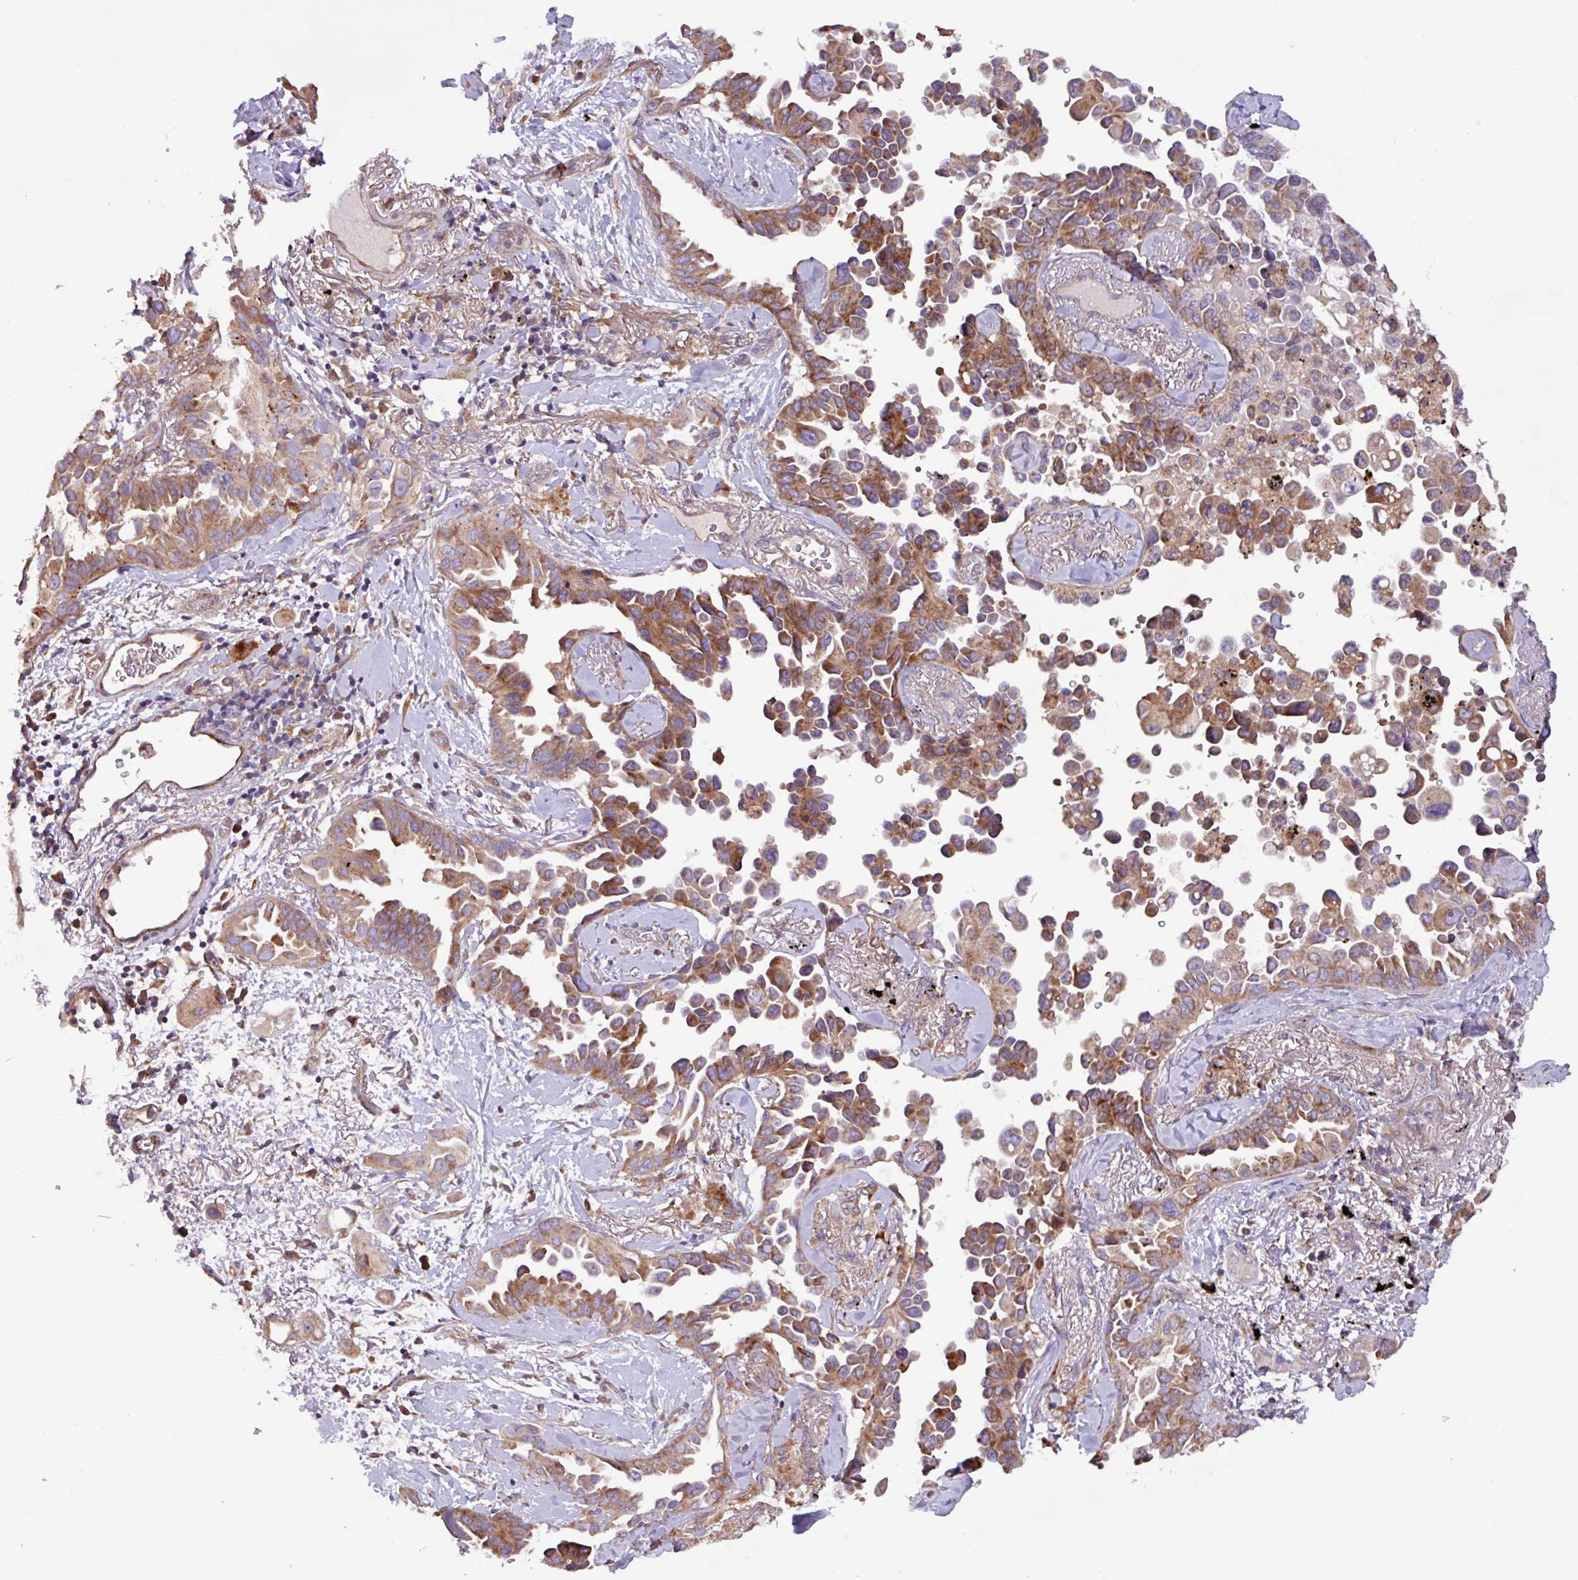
{"staining": {"intensity": "moderate", "quantity": ">75%", "location": "cytoplasmic/membranous"}, "tissue": "lung cancer", "cell_type": "Tumor cells", "image_type": "cancer", "snomed": [{"axis": "morphology", "description": "Adenocarcinoma, NOS"}, {"axis": "topography", "description": "Lung"}], "caption": "Brown immunohistochemical staining in lung cancer (adenocarcinoma) demonstrates moderate cytoplasmic/membranous expression in about >75% of tumor cells.", "gene": "PTPRQ", "patient": {"sex": "female", "age": 67}}